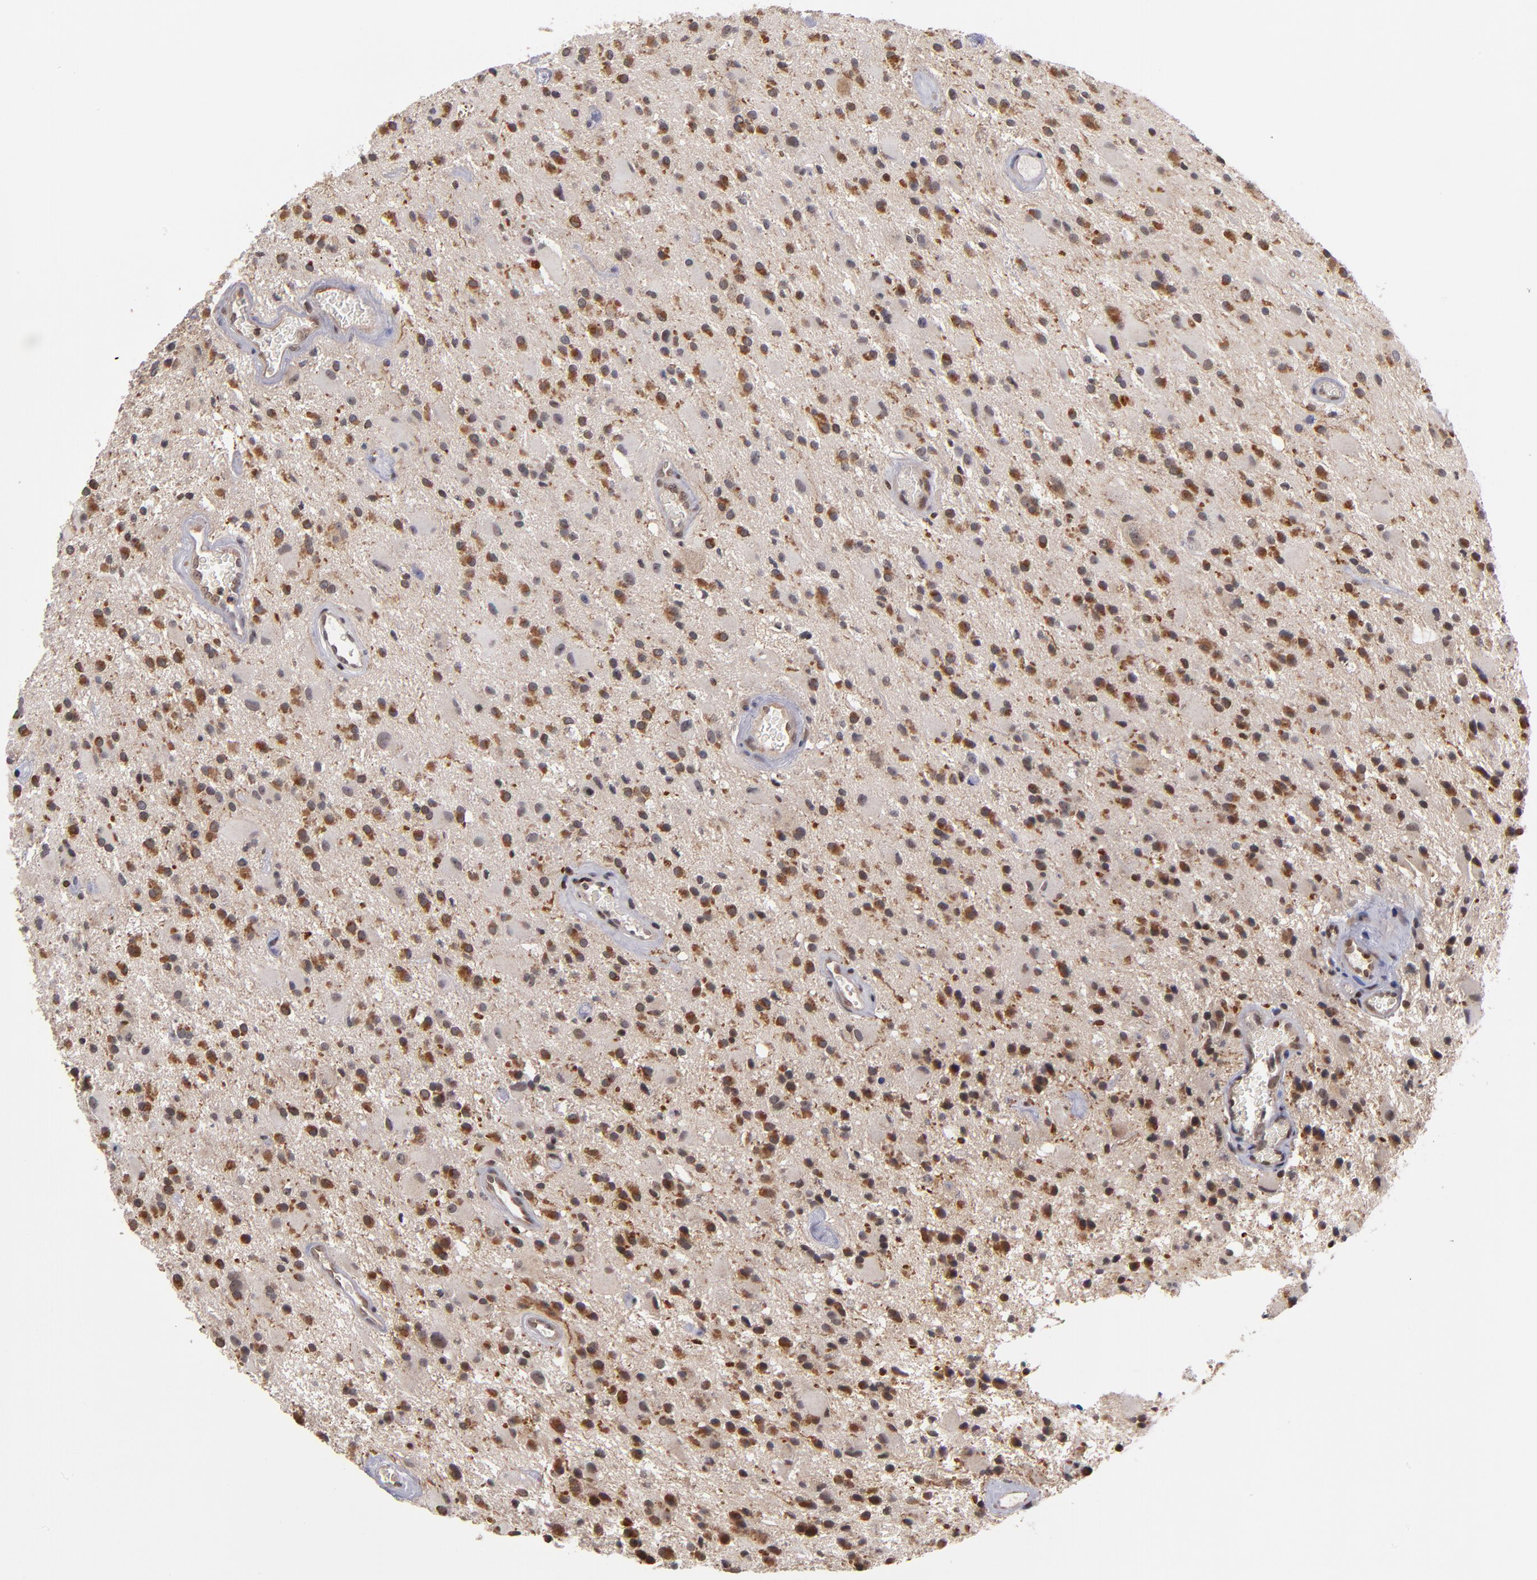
{"staining": {"intensity": "moderate", "quantity": "25%-75%", "location": "cytoplasmic/membranous"}, "tissue": "glioma", "cell_type": "Tumor cells", "image_type": "cancer", "snomed": [{"axis": "morphology", "description": "Glioma, malignant, Low grade"}, {"axis": "topography", "description": "Brain"}], "caption": "Human glioma stained with a protein marker shows moderate staining in tumor cells.", "gene": "KDM6A", "patient": {"sex": "male", "age": 58}}